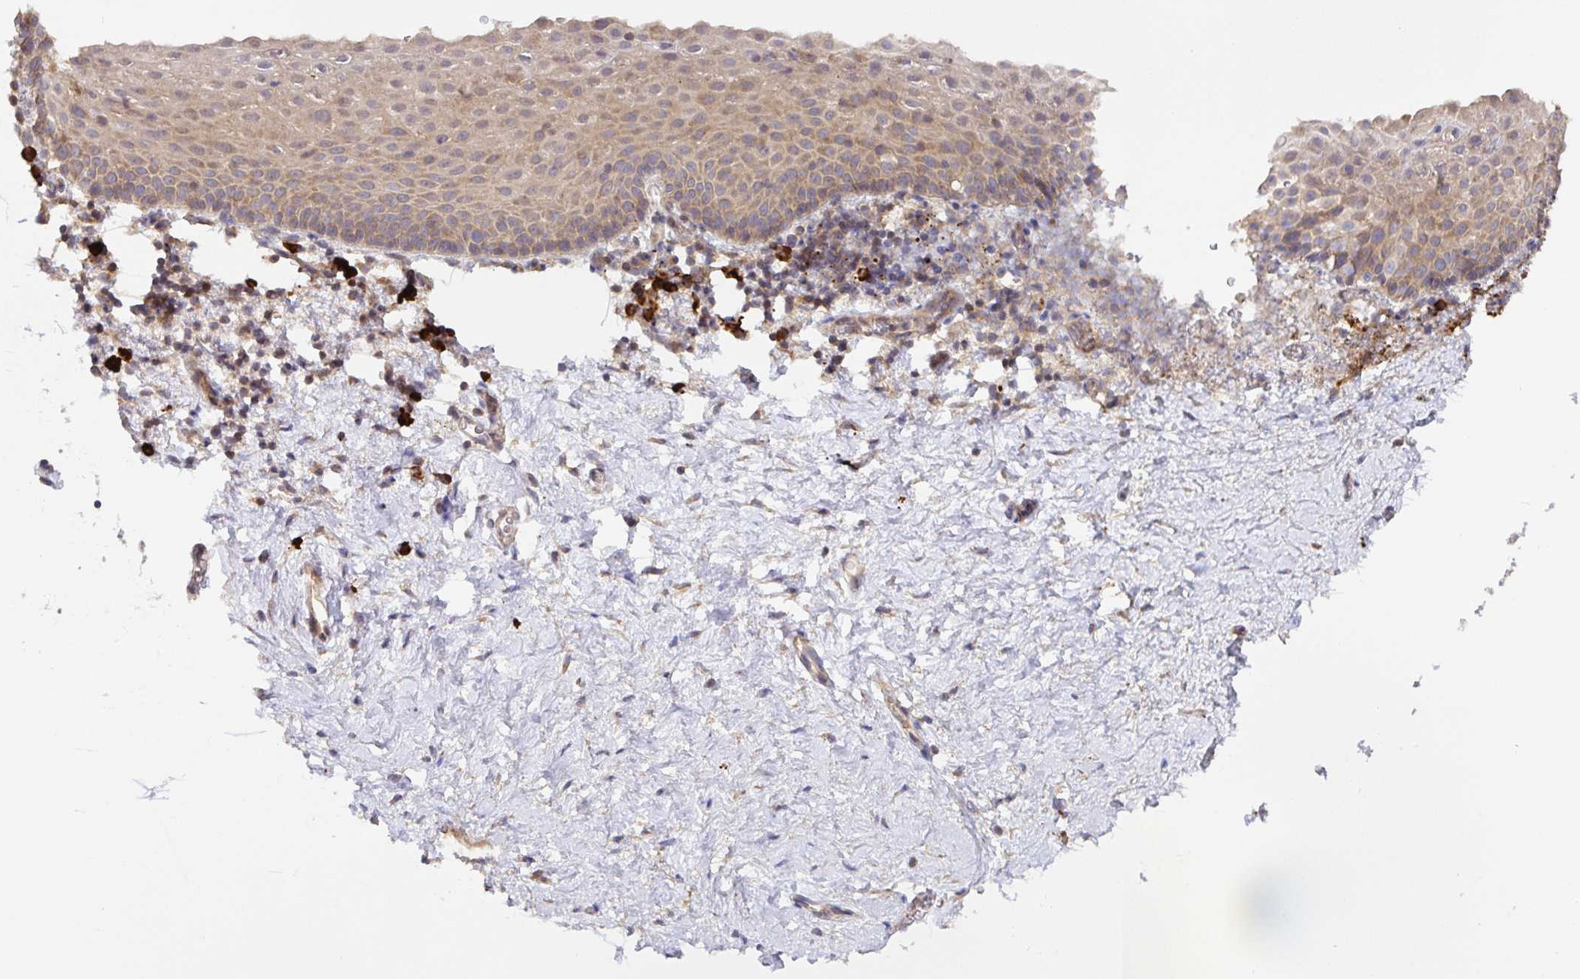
{"staining": {"intensity": "weak", "quantity": "<25%", "location": "cytoplasmic/membranous"}, "tissue": "vagina", "cell_type": "Squamous epithelial cells", "image_type": "normal", "snomed": [{"axis": "morphology", "description": "Normal tissue, NOS"}, {"axis": "topography", "description": "Vagina"}], "caption": "Immunohistochemistry (IHC) histopathology image of benign vagina: vagina stained with DAB (3,3'-diaminobenzidine) exhibits no significant protein positivity in squamous epithelial cells.", "gene": "HAGH", "patient": {"sex": "female", "age": 61}}